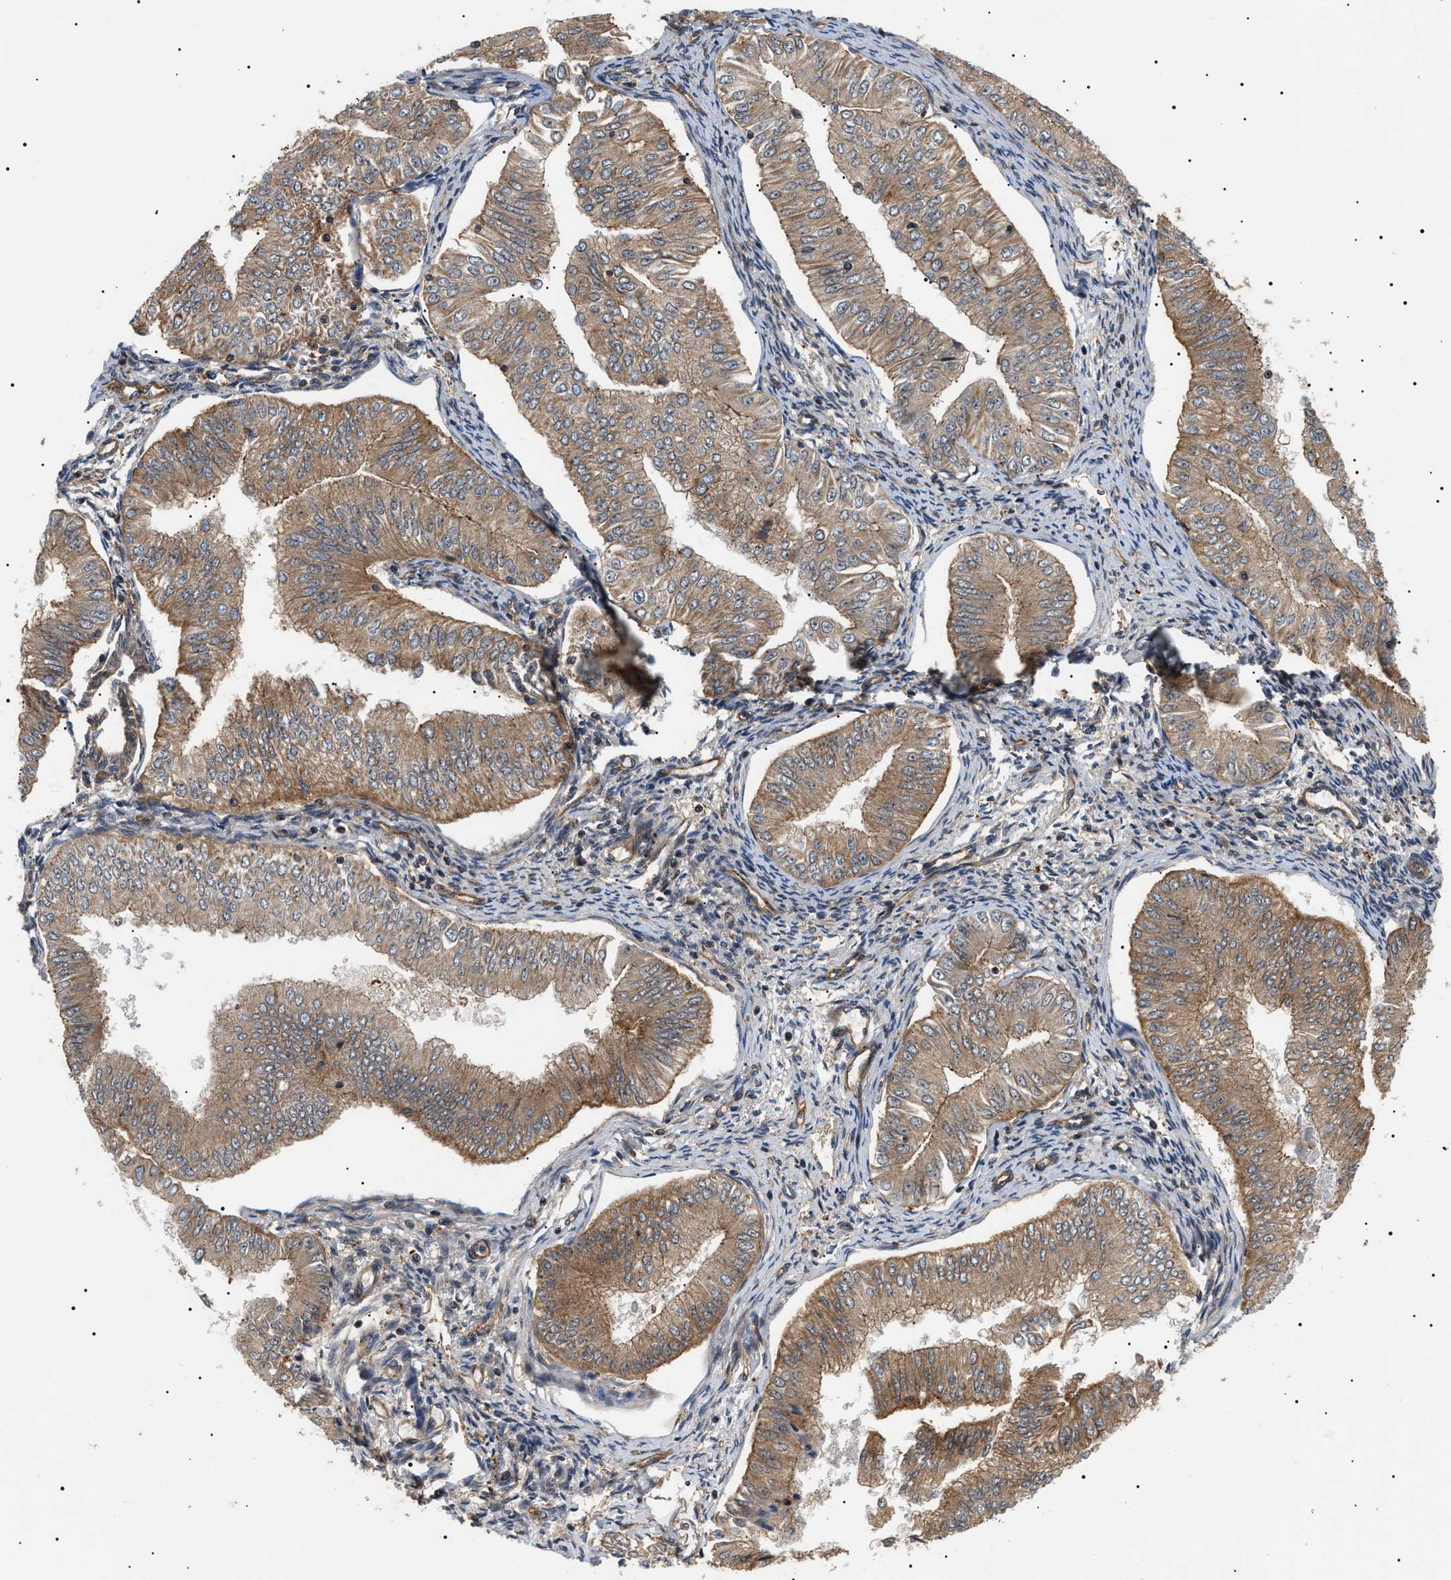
{"staining": {"intensity": "moderate", "quantity": ">75%", "location": "cytoplasmic/membranous"}, "tissue": "endometrial cancer", "cell_type": "Tumor cells", "image_type": "cancer", "snomed": [{"axis": "morphology", "description": "Normal tissue, NOS"}, {"axis": "morphology", "description": "Adenocarcinoma, NOS"}, {"axis": "topography", "description": "Endometrium"}], "caption": "DAB immunohistochemical staining of human endometrial cancer shows moderate cytoplasmic/membranous protein staining in approximately >75% of tumor cells.", "gene": "SH3GLB2", "patient": {"sex": "female", "age": 53}}